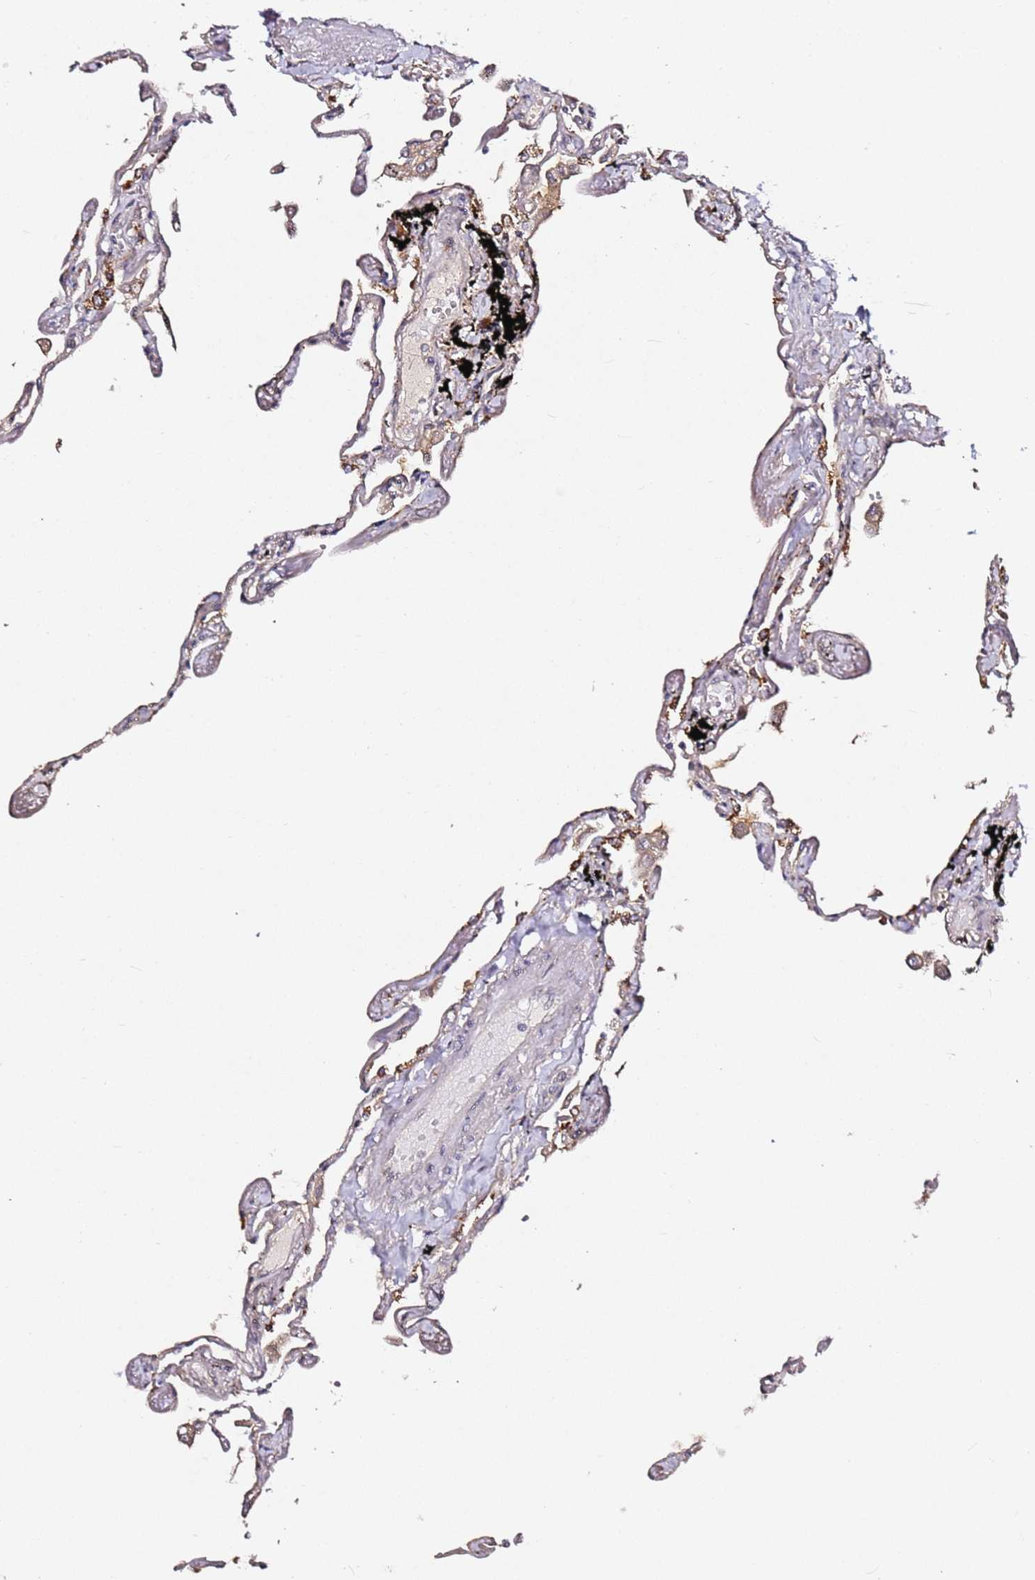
{"staining": {"intensity": "weak", "quantity": "25%-75%", "location": "cytoplasmic/membranous"}, "tissue": "lung", "cell_type": "Alveolar cells", "image_type": "normal", "snomed": [{"axis": "morphology", "description": "Normal tissue, NOS"}, {"axis": "topography", "description": "Lung"}], "caption": "Lung stained for a protein (brown) demonstrates weak cytoplasmic/membranous positive expression in about 25%-75% of alveolar cells.", "gene": "ALG11", "patient": {"sex": "female", "age": 67}}